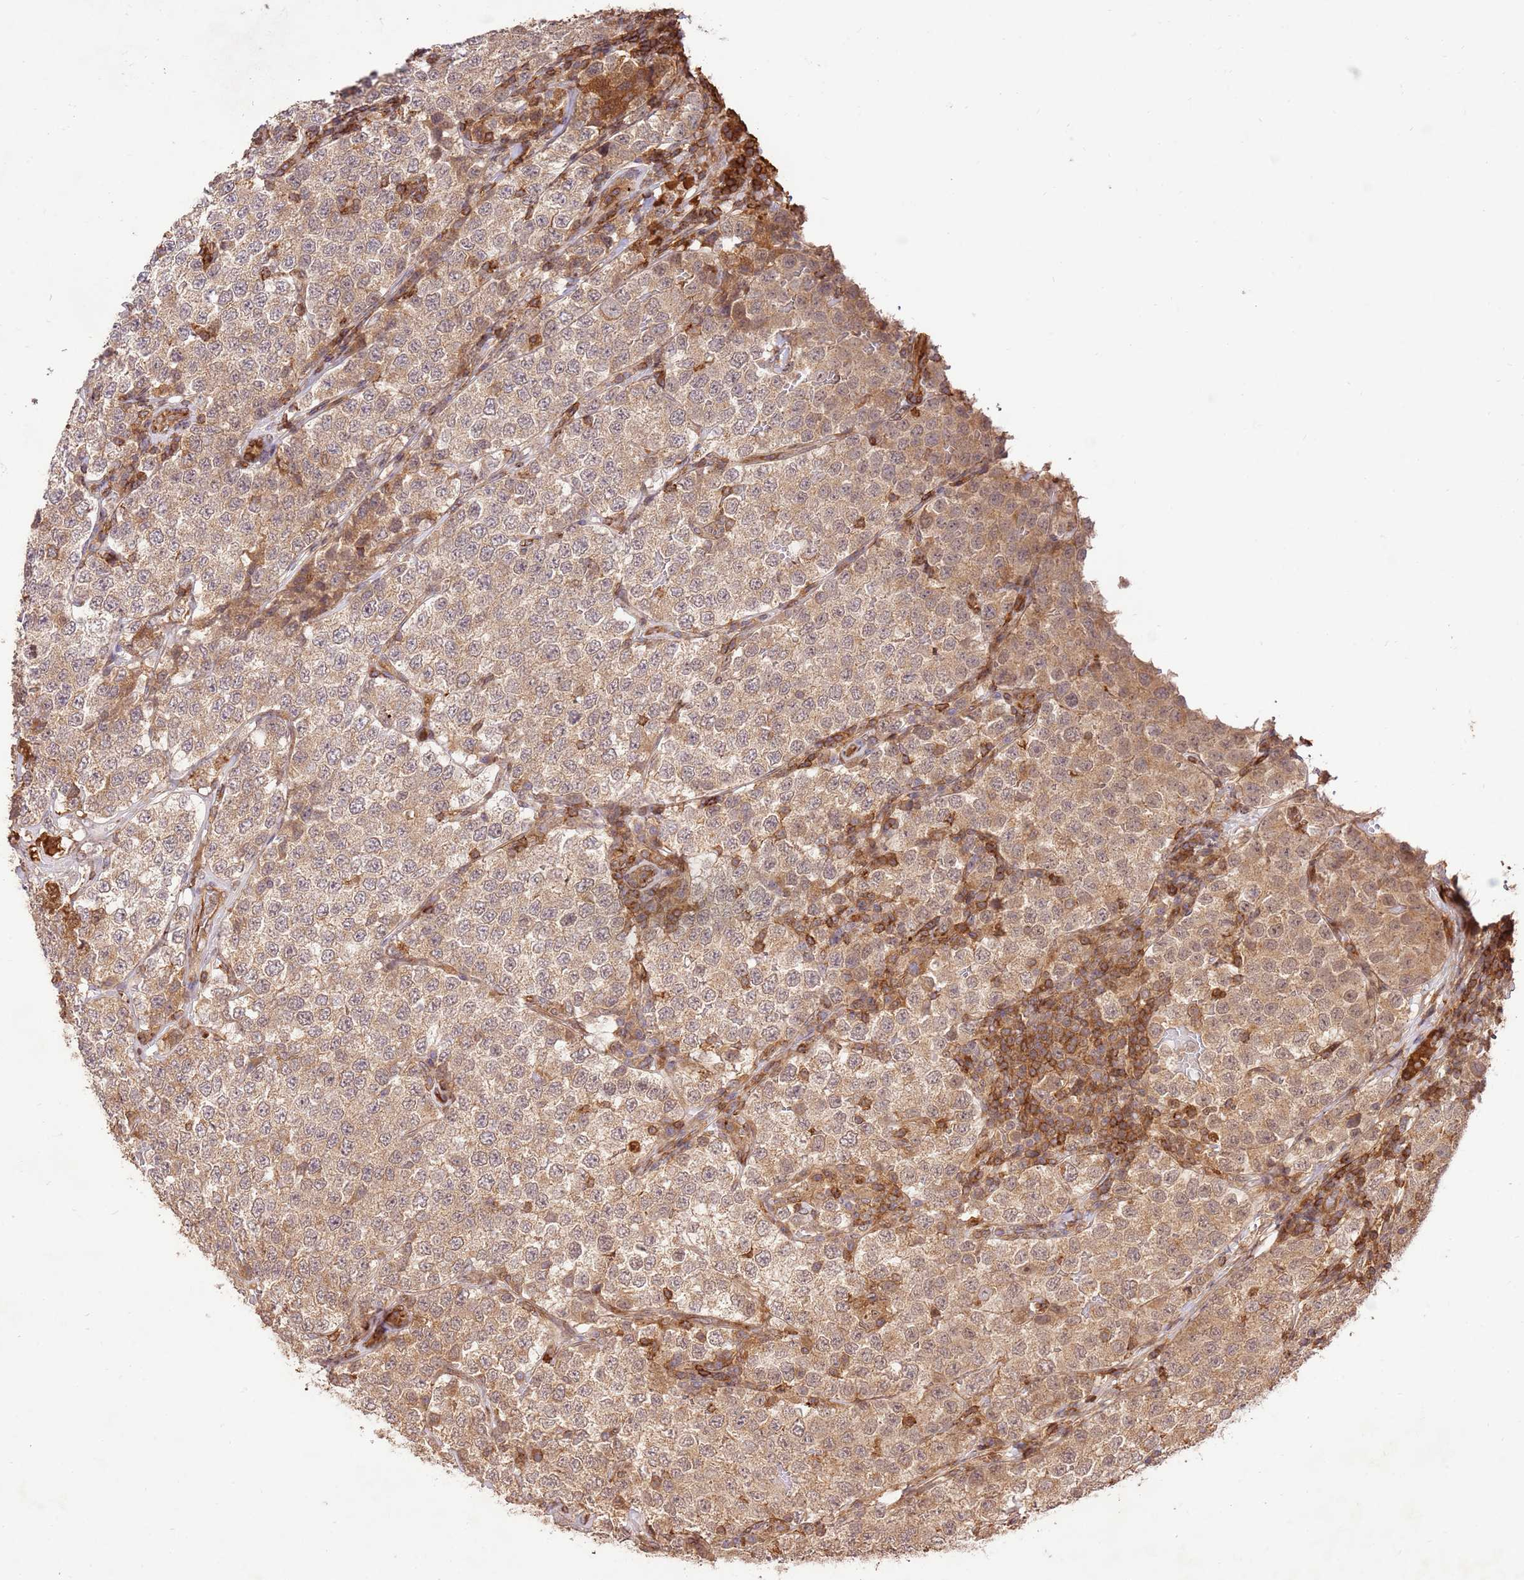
{"staining": {"intensity": "moderate", "quantity": ">75%", "location": "cytoplasmic/membranous"}, "tissue": "testis cancer", "cell_type": "Tumor cells", "image_type": "cancer", "snomed": [{"axis": "morphology", "description": "Seminoma, NOS"}, {"axis": "topography", "description": "Testis"}], "caption": "A high-resolution photomicrograph shows immunohistochemistry staining of testis seminoma, which demonstrates moderate cytoplasmic/membranous expression in about >75% of tumor cells.", "gene": "KATNAL2", "patient": {"sex": "male", "age": 34}}